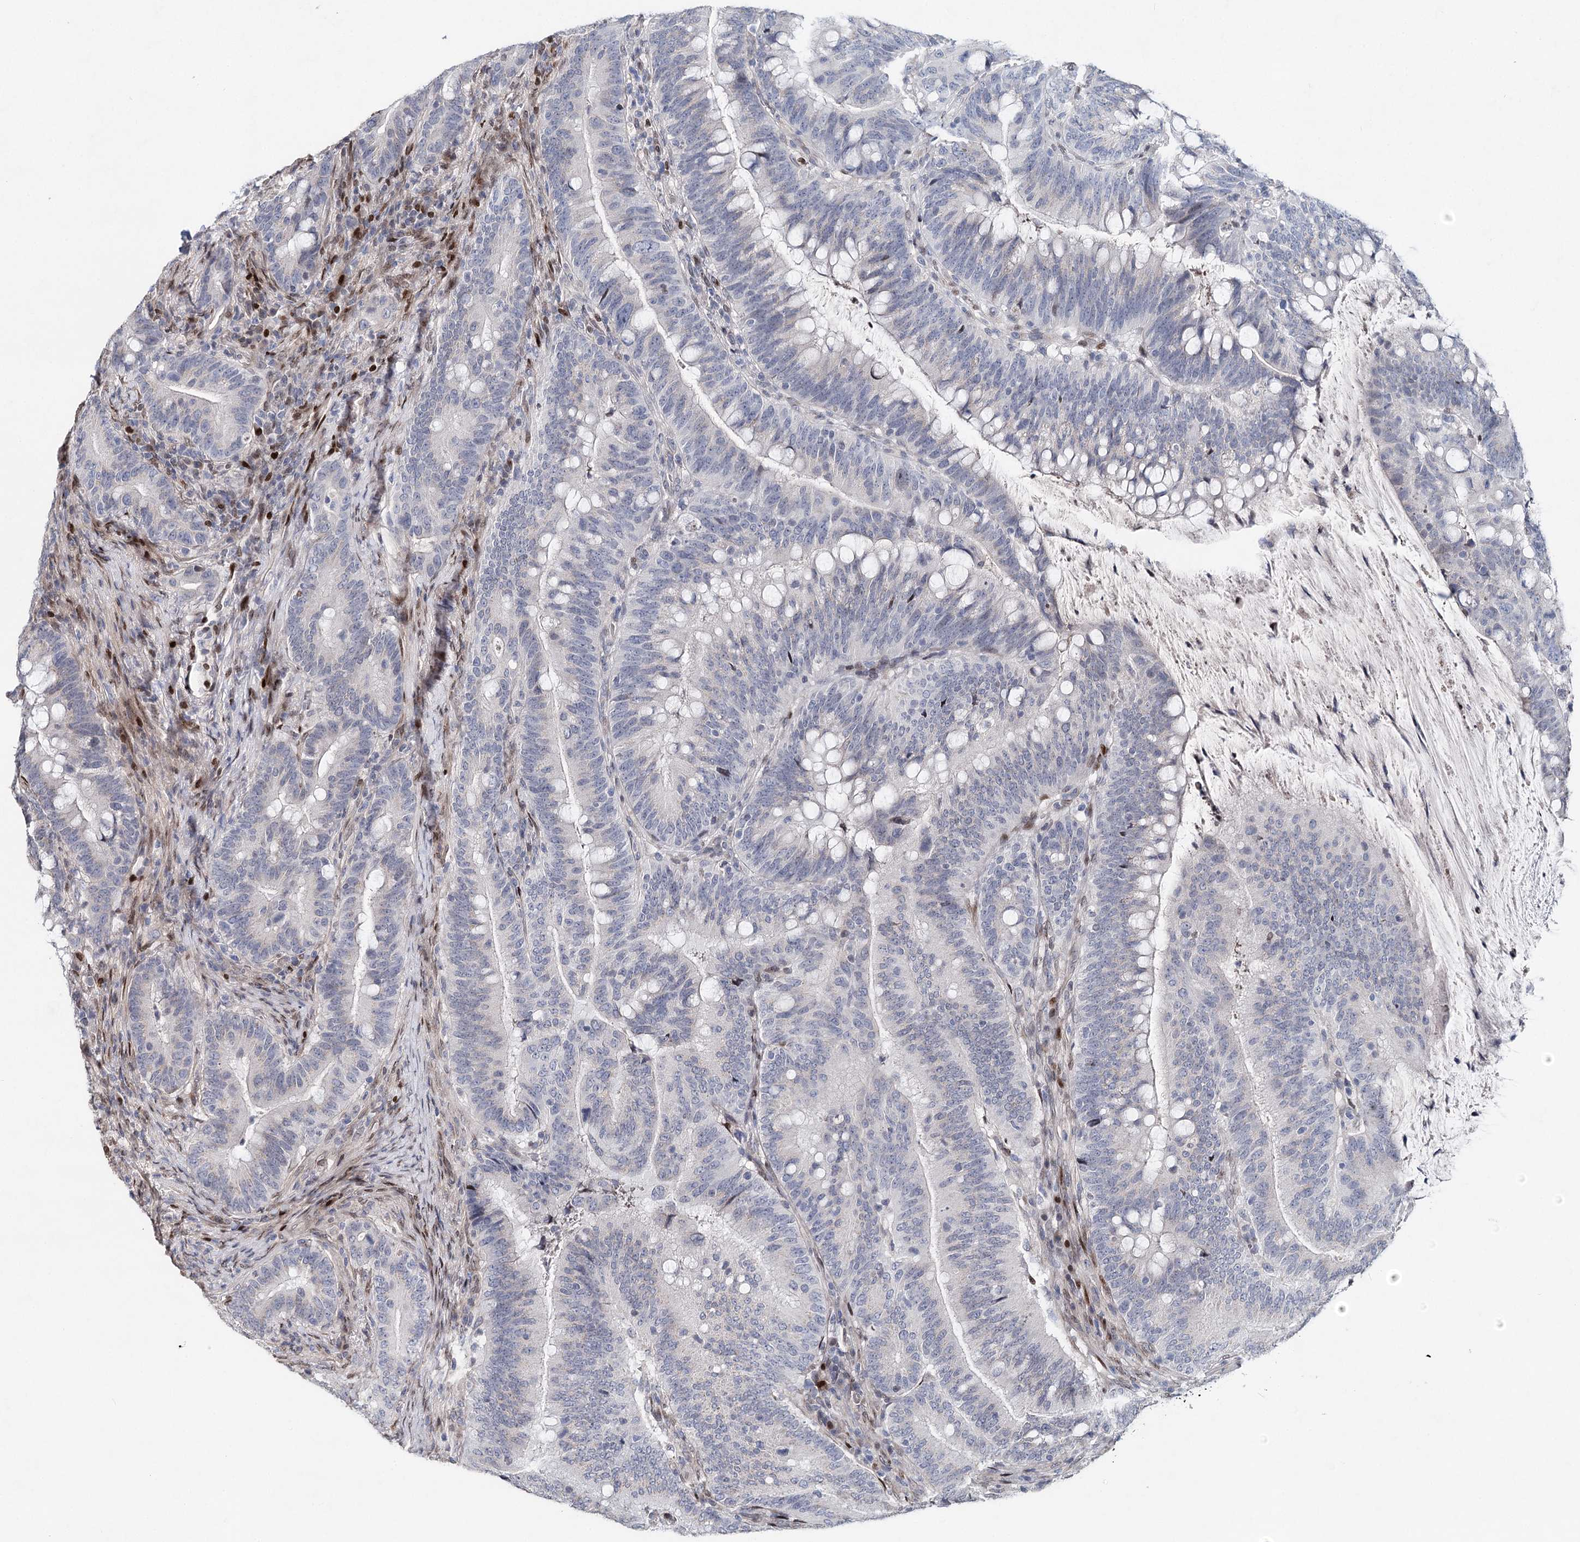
{"staining": {"intensity": "negative", "quantity": "none", "location": "none"}, "tissue": "colorectal cancer", "cell_type": "Tumor cells", "image_type": "cancer", "snomed": [{"axis": "morphology", "description": "Adenocarcinoma, NOS"}, {"axis": "topography", "description": "Colon"}], "caption": "High power microscopy image of an immunohistochemistry (IHC) histopathology image of adenocarcinoma (colorectal), revealing no significant expression in tumor cells.", "gene": "FRMD4A", "patient": {"sex": "female", "age": 66}}